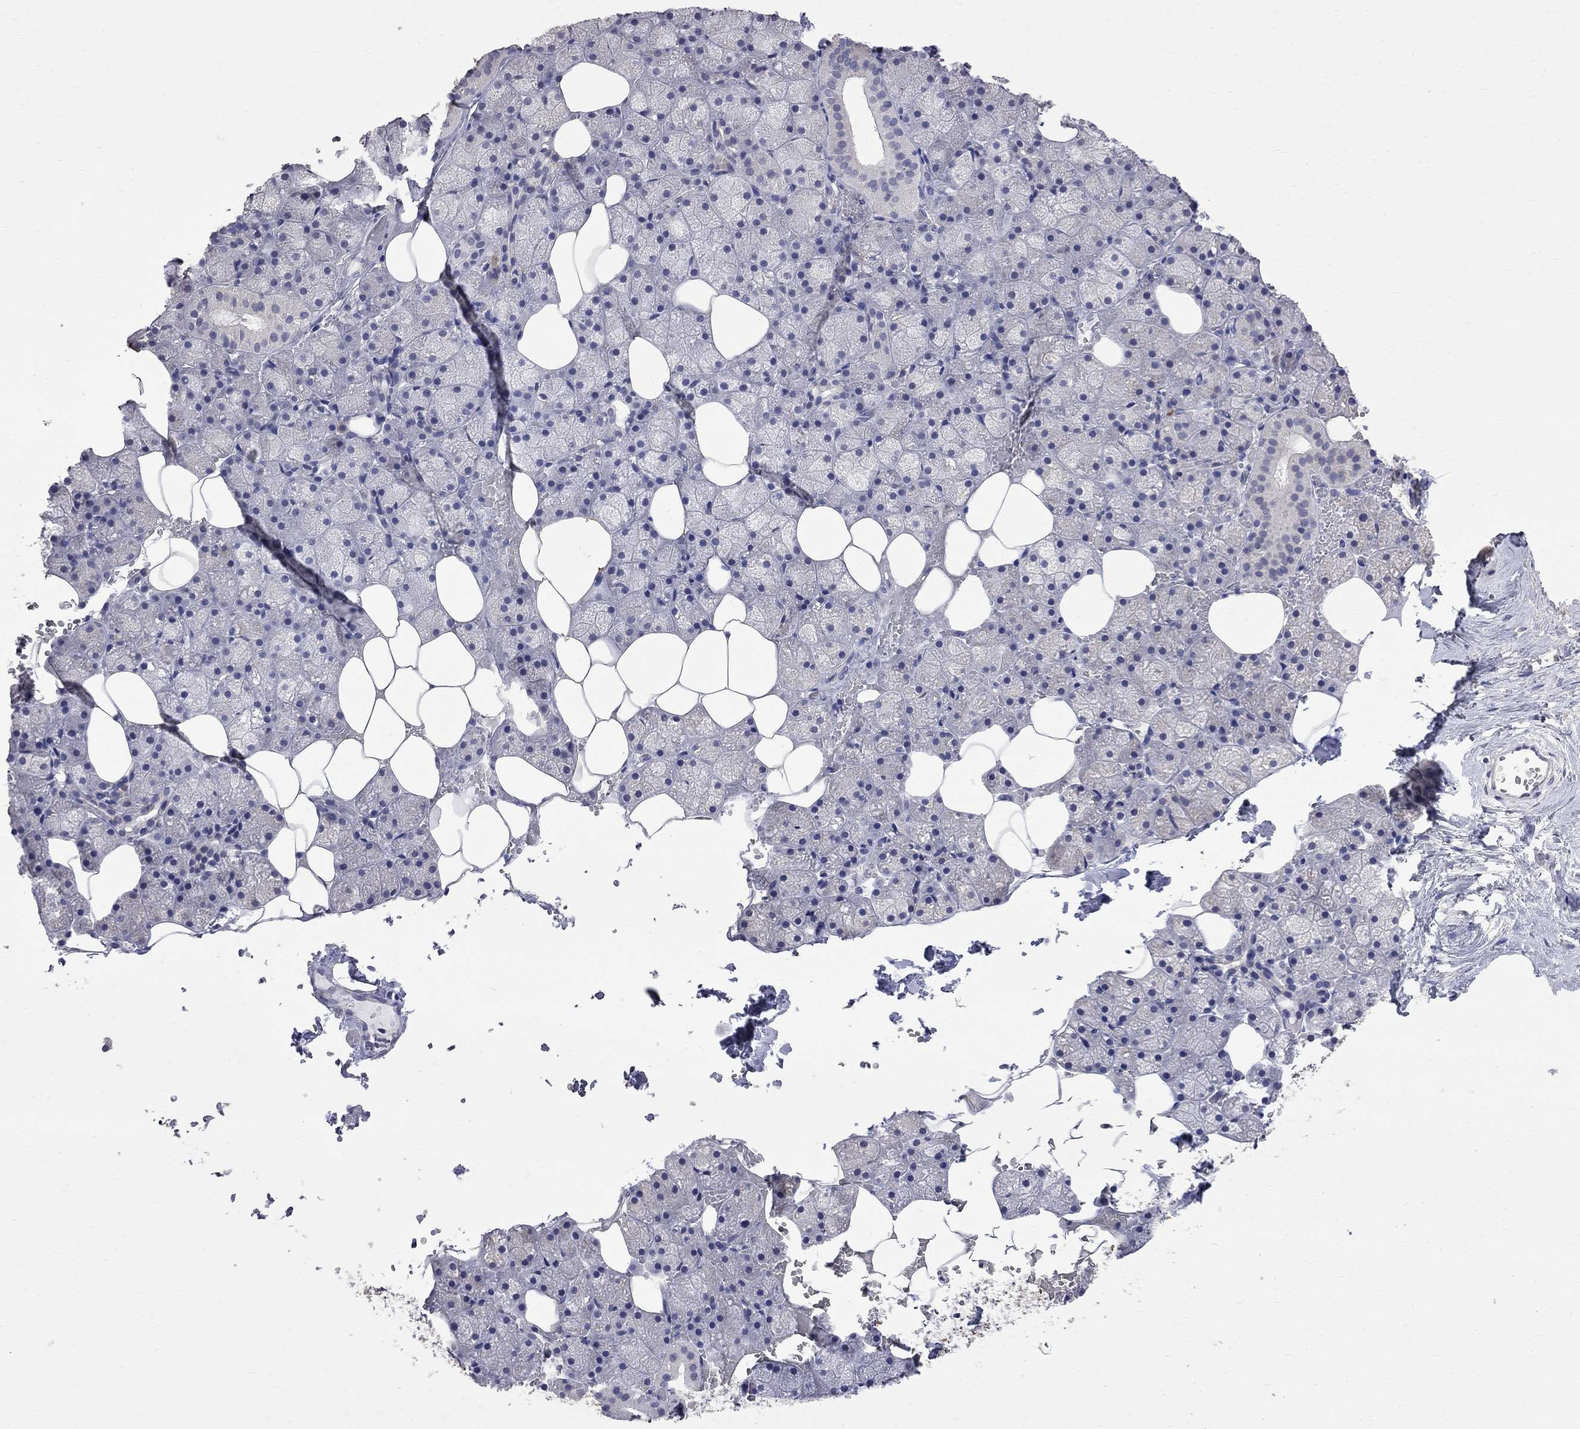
{"staining": {"intensity": "negative", "quantity": "none", "location": "none"}, "tissue": "salivary gland", "cell_type": "Glandular cells", "image_type": "normal", "snomed": [{"axis": "morphology", "description": "Normal tissue, NOS"}, {"axis": "topography", "description": "Salivary gland"}], "caption": "Glandular cells show no significant positivity in unremarkable salivary gland. (Stains: DAB (3,3'-diaminobenzidine) IHC with hematoxylin counter stain, Microscopy: brightfield microscopy at high magnification).", "gene": "CKAP2", "patient": {"sex": "male", "age": 38}}